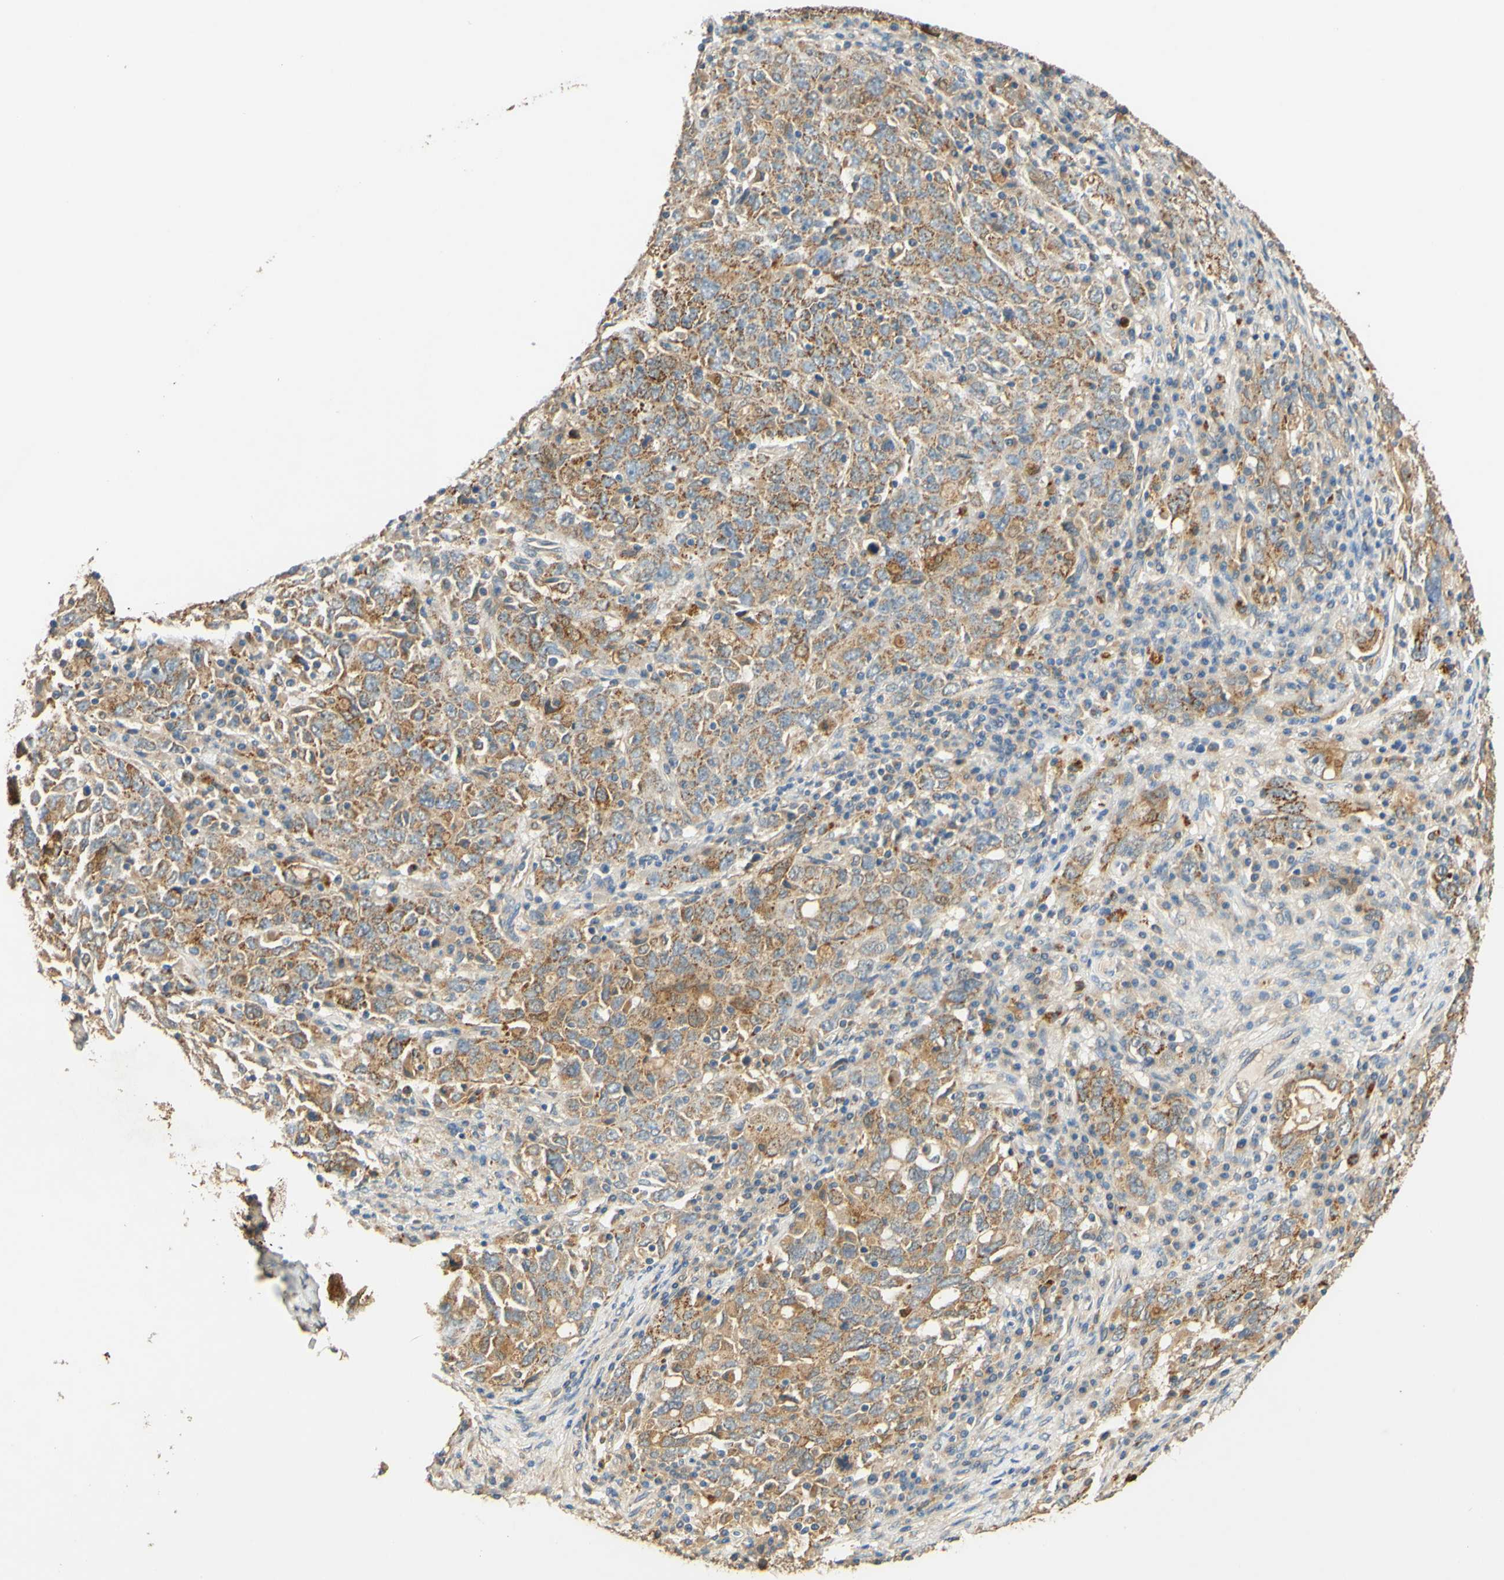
{"staining": {"intensity": "moderate", "quantity": ">75%", "location": "cytoplasmic/membranous"}, "tissue": "ovarian cancer", "cell_type": "Tumor cells", "image_type": "cancer", "snomed": [{"axis": "morphology", "description": "Carcinoma, endometroid"}, {"axis": "topography", "description": "Ovary"}], "caption": "High-magnification brightfield microscopy of ovarian cancer stained with DAB (3,3'-diaminobenzidine) (brown) and counterstained with hematoxylin (blue). tumor cells exhibit moderate cytoplasmic/membranous staining is appreciated in about>75% of cells. (brown staining indicates protein expression, while blue staining denotes nuclei).", "gene": "ENTREP2", "patient": {"sex": "female", "age": 62}}